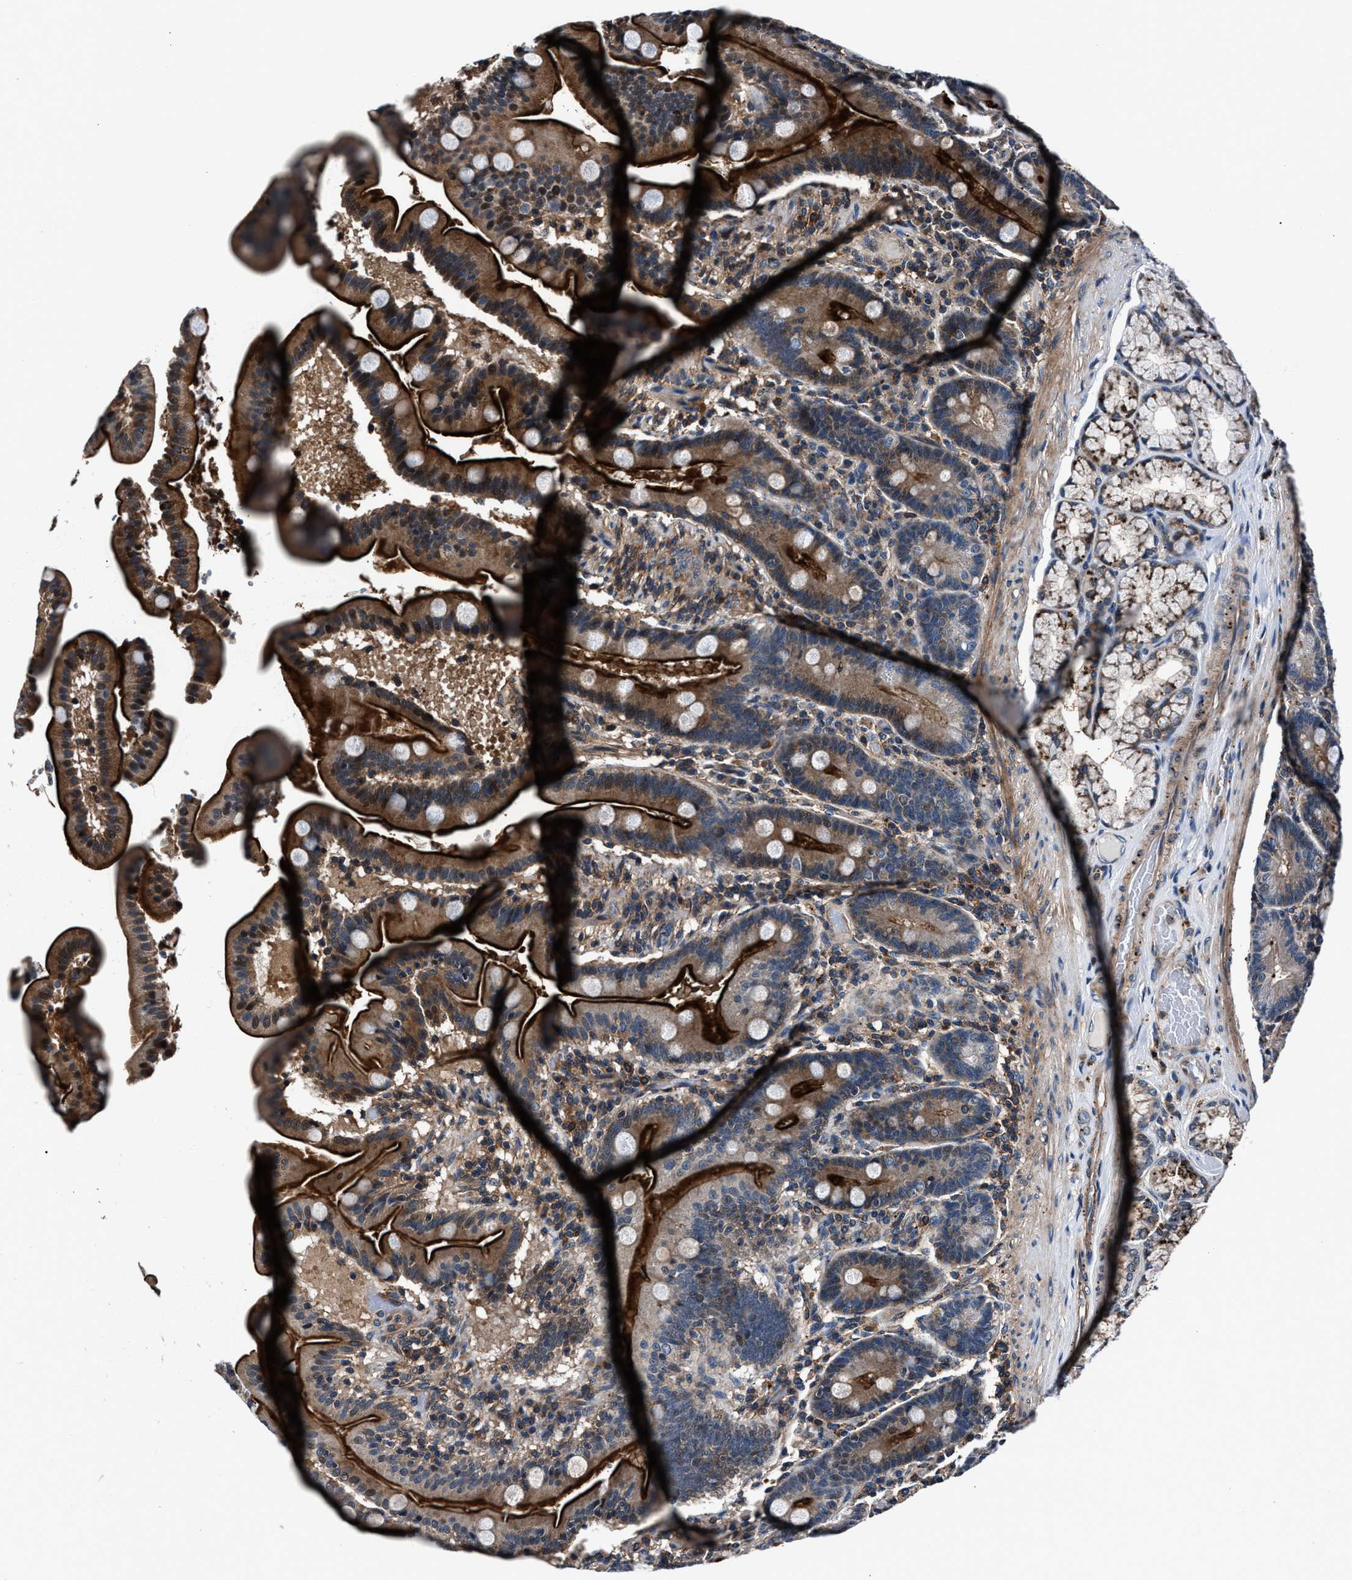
{"staining": {"intensity": "moderate", "quantity": ">75%", "location": "cytoplasmic/membranous"}, "tissue": "duodenum", "cell_type": "Glandular cells", "image_type": "normal", "snomed": [{"axis": "morphology", "description": "Normal tissue, NOS"}, {"axis": "topography", "description": "Duodenum"}], "caption": "Protein expression analysis of benign duodenum reveals moderate cytoplasmic/membranous positivity in about >75% of glandular cells.", "gene": "MFSD11", "patient": {"sex": "male", "age": 54}}